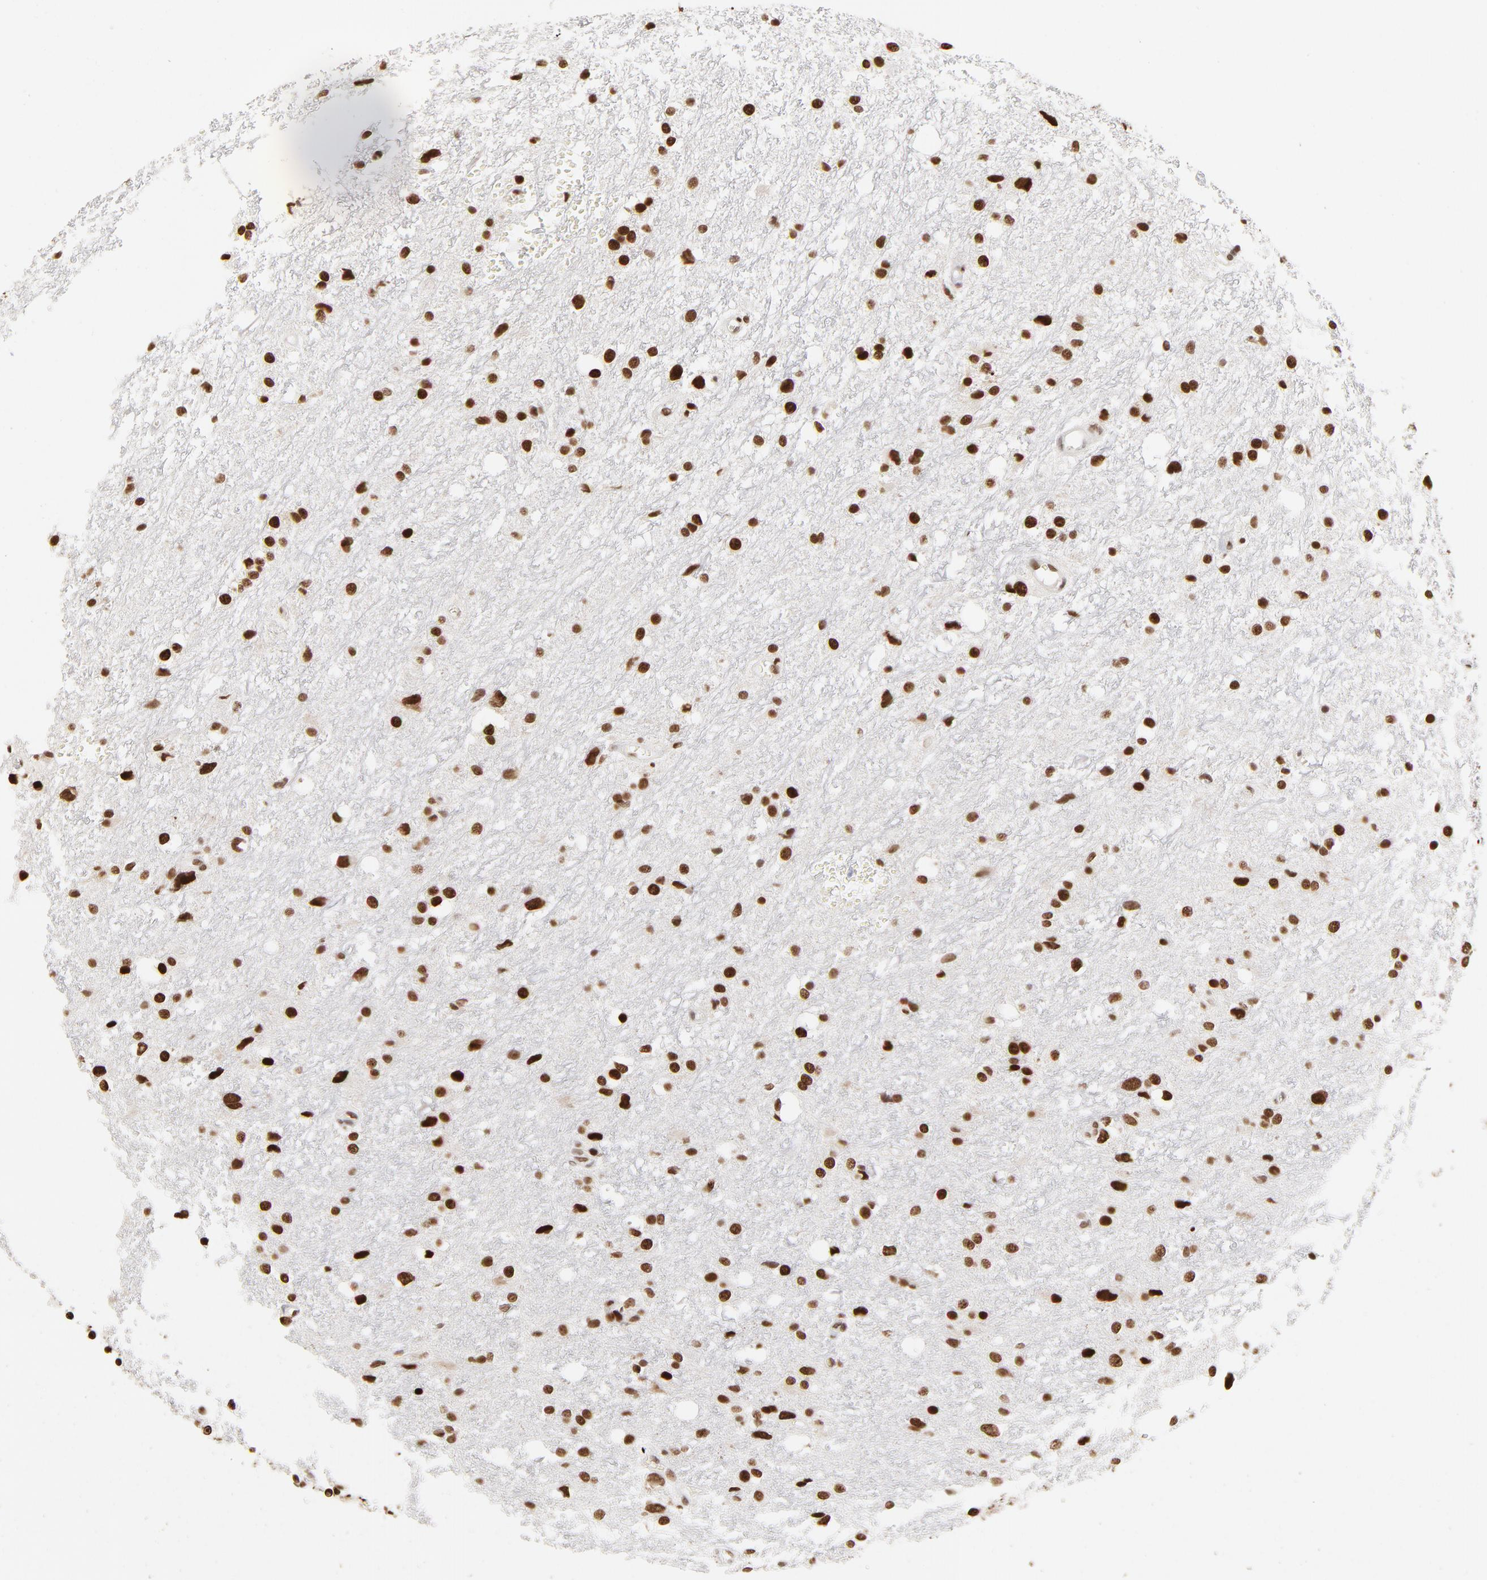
{"staining": {"intensity": "strong", "quantity": ">75%", "location": "nuclear"}, "tissue": "glioma", "cell_type": "Tumor cells", "image_type": "cancer", "snomed": [{"axis": "morphology", "description": "Glioma, malignant, High grade"}, {"axis": "topography", "description": "Brain"}], "caption": "The histopathology image displays a brown stain indicating the presence of a protein in the nuclear of tumor cells in high-grade glioma (malignant).", "gene": "PARP1", "patient": {"sex": "female", "age": 59}}